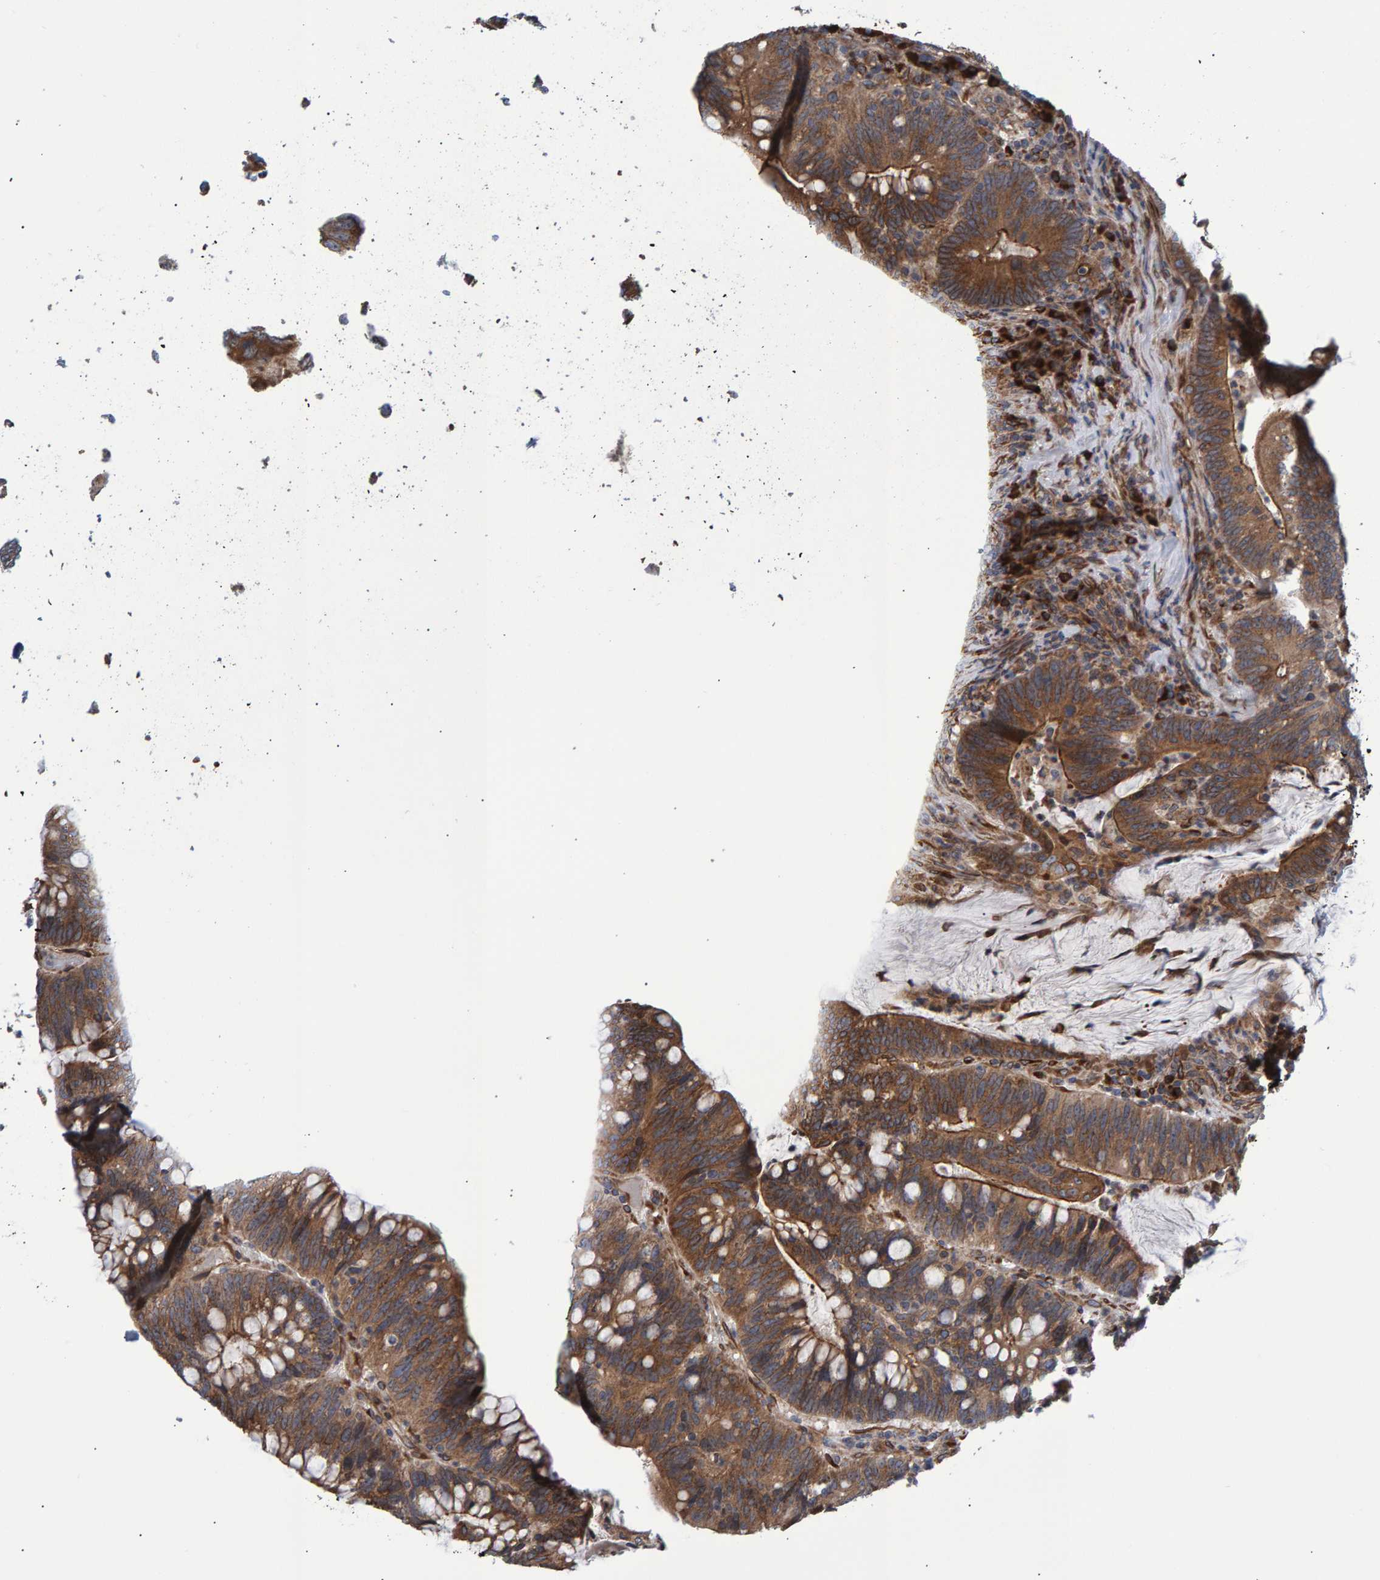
{"staining": {"intensity": "moderate", "quantity": ">75%", "location": "cytoplasmic/membranous"}, "tissue": "colorectal cancer", "cell_type": "Tumor cells", "image_type": "cancer", "snomed": [{"axis": "morphology", "description": "Adenocarcinoma, NOS"}, {"axis": "topography", "description": "Colon"}], "caption": "This histopathology image demonstrates colorectal cancer (adenocarcinoma) stained with immunohistochemistry to label a protein in brown. The cytoplasmic/membranous of tumor cells show moderate positivity for the protein. Nuclei are counter-stained blue.", "gene": "FAM117A", "patient": {"sex": "female", "age": 66}}